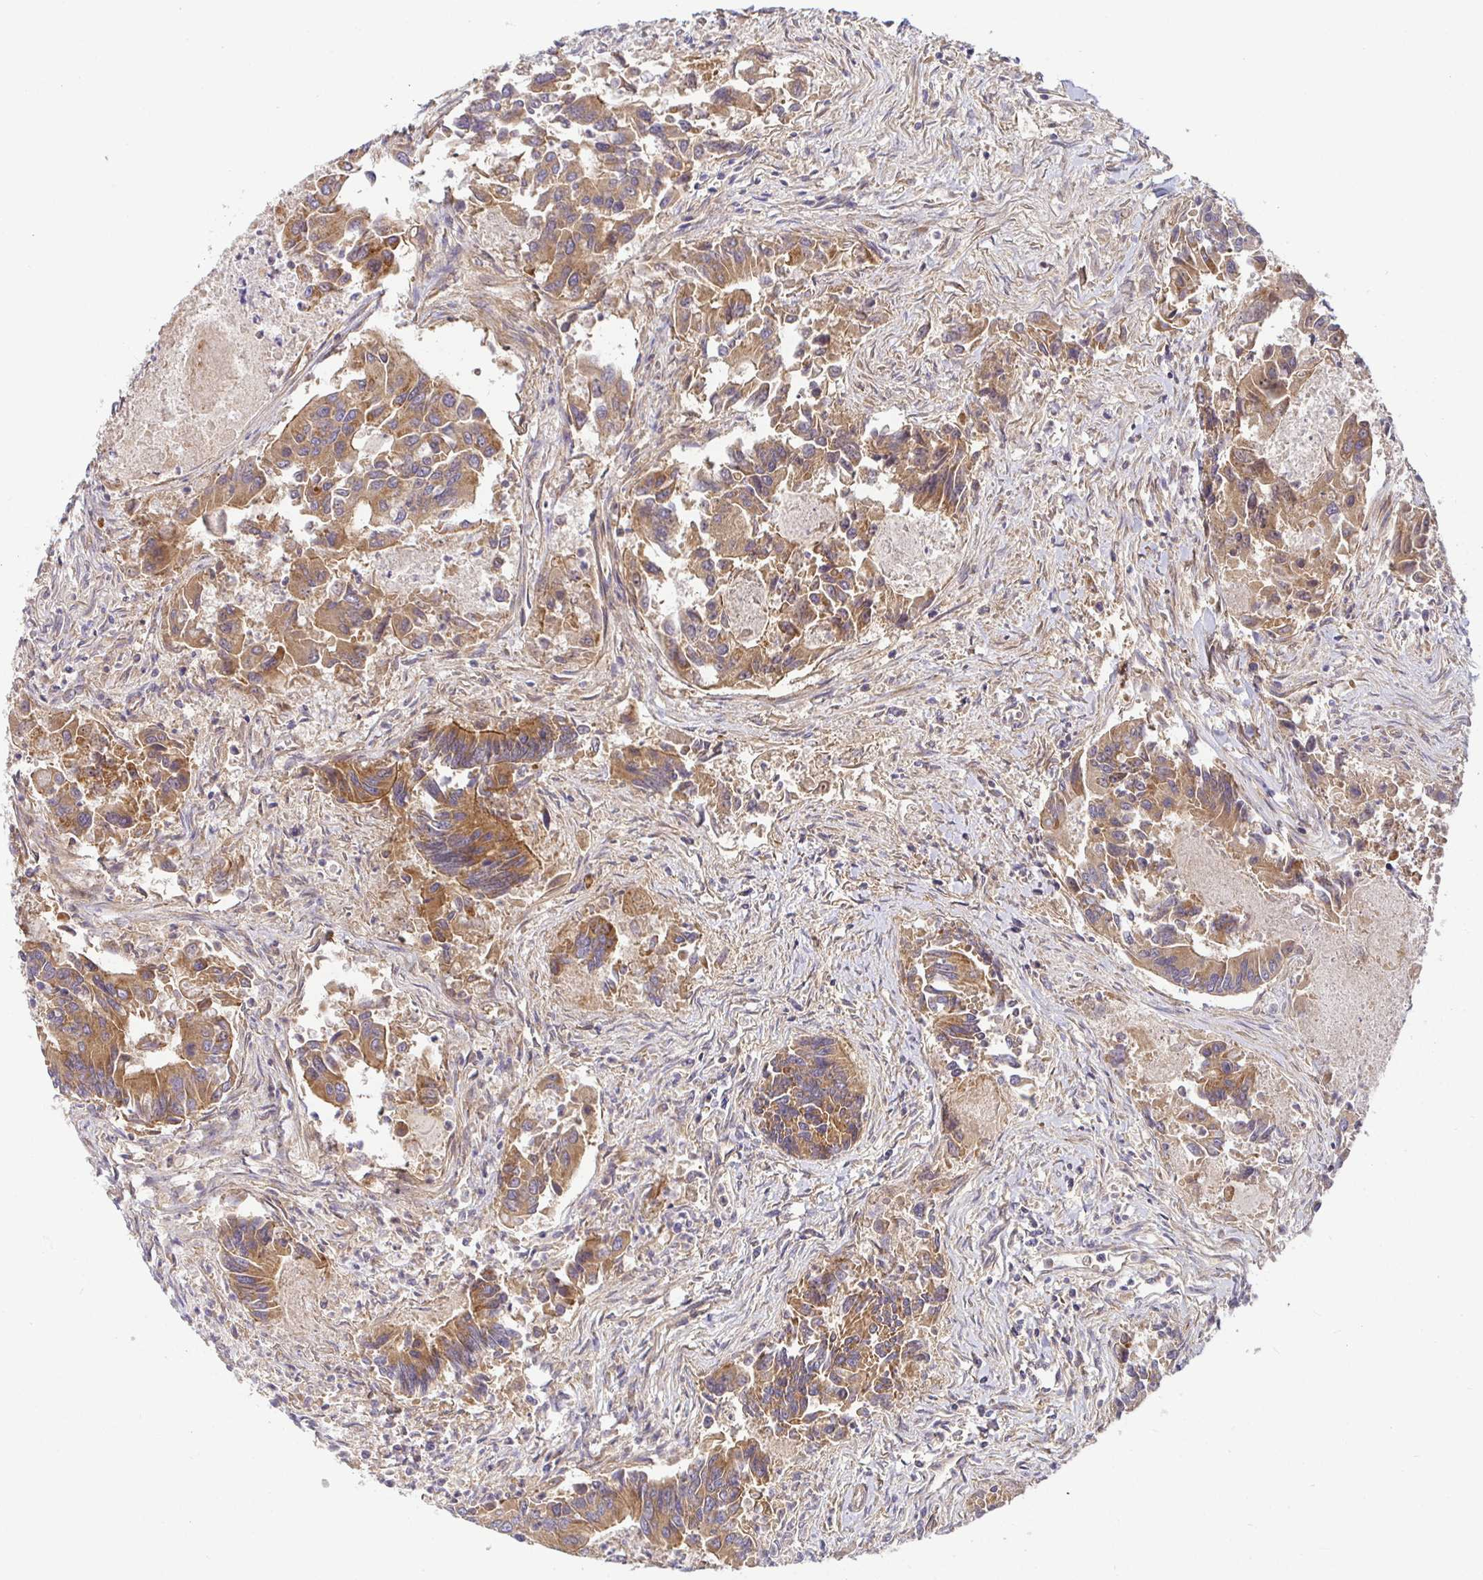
{"staining": {"intensity": "moderate", "quantity": ">75%", "location": "cytoplasmic/membranous"}, "tissue": "colorectal cancer", "cell_type": "Tumor cells", "image_type": "cancer", "snomed": [{"axis": "morphology", "description": "Adenocarcinoma, NOS"}, {"axis": "topography", "description": "Colon"}], "caption": "Colorectal adenocarcinoma stained for a protein exhibits moderate cytoplasmic/membranous positivity in tumor cells. Using DAB (3,3'-diaminobenzidine) (brown) and hematoxylin (blue) stains, captured at high magnification using brightfield microscopy.", "gene": "SNX8", "patient": {"sex": "female", "age": 67}}